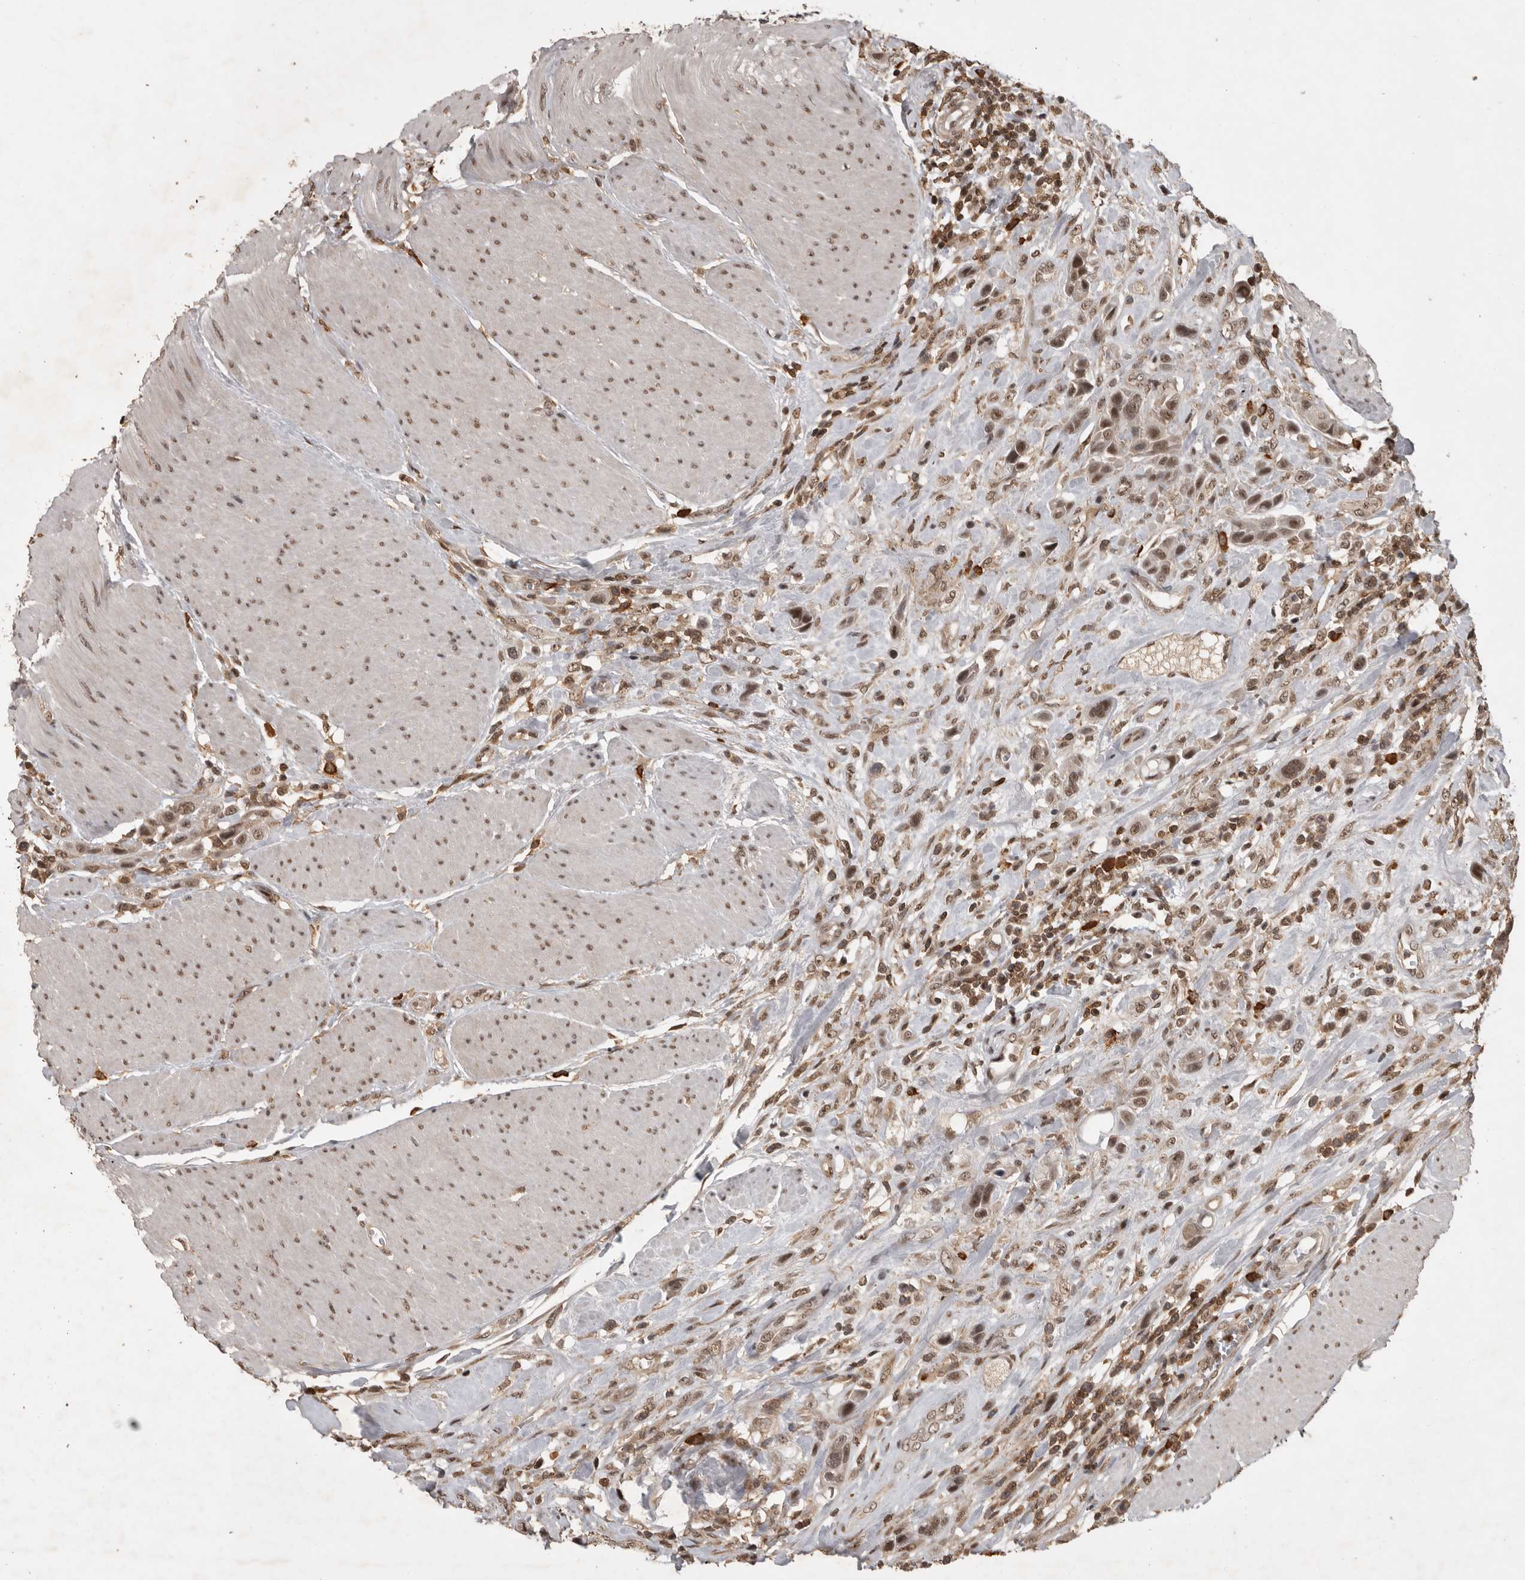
{"staining": {"intensity": "moderate", "quantity": ">75%", "location": "nuclear"}, "tissue": "urothelial cancer", "cell_type": "Tumor cells", "image_type": "cancer", "snomed": [{"axis": "morphology", "description": "Urothelial carcinoma, High grade"}, {"axis": "topography", "description": "Urinary bladder"}], "caption": "Tumor cells exhibit medium levels of moderate nuclear positivity in about >75% of cells in urothelial carcinoma (high-grade).", "gene": "CBLL1", "patient": {"sex": "male", "age": 50}}